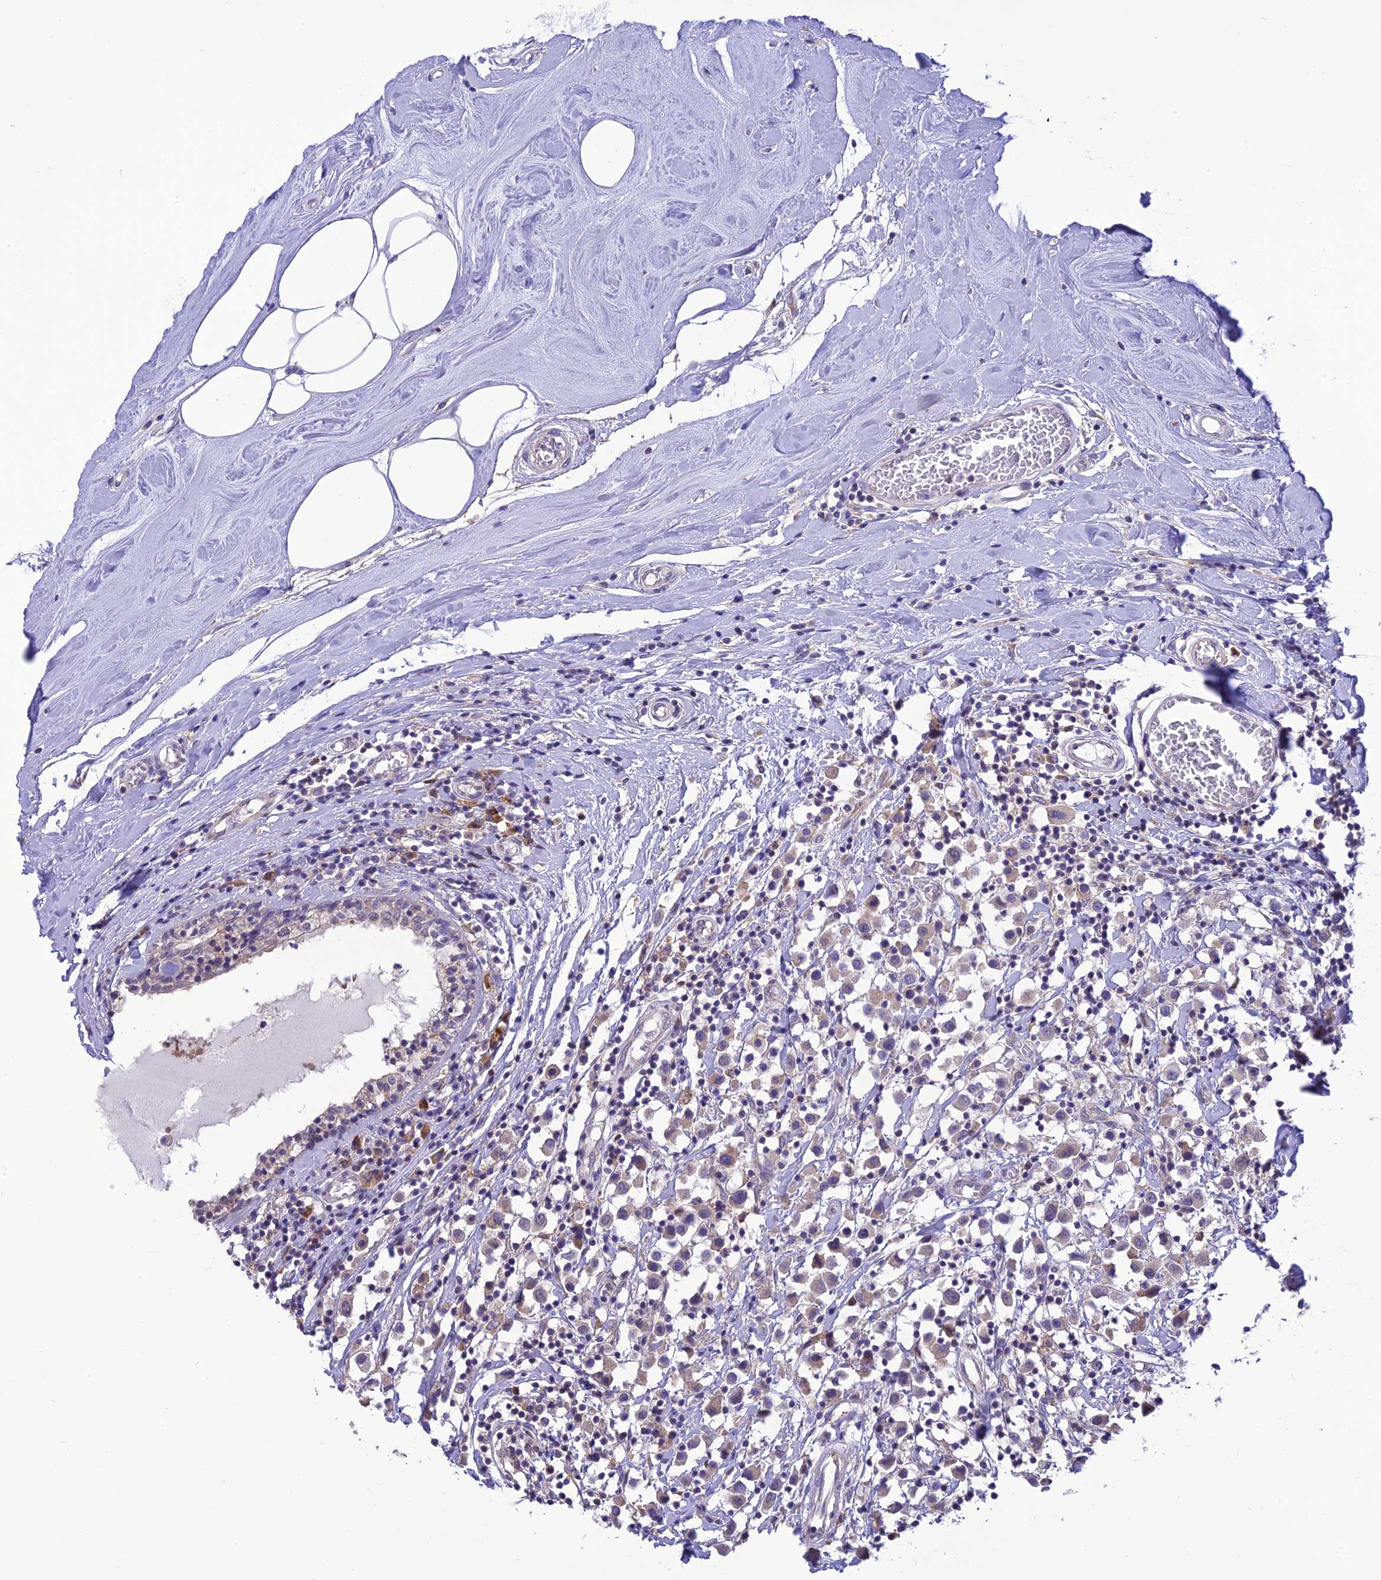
{"staining": {"intensity": "weak", "quantity": "25%-75%", "location": "cytoplasmic/membranous"}, "tissue": "breast cancer", "cell_type": "Tumor cells", "image_type": "cancer", "snomed": [{"axis": "morphology", "description": "Duct carcinoma"}, {"axis": "topography", "description": "Breast"}], "caption": "An image of infiltrating ductal carcinoma (breast) stained for a protein shows weak cytoplasmic/membranous brown staining in tumor cells. The staining was performed using DAB to visualize the protein expression in brown, while the nuclei were stained in blue with hematoxylin (Magnification: 20x).", "gene": "RNF126", "patient": {"sex": "female", "age": 61}}